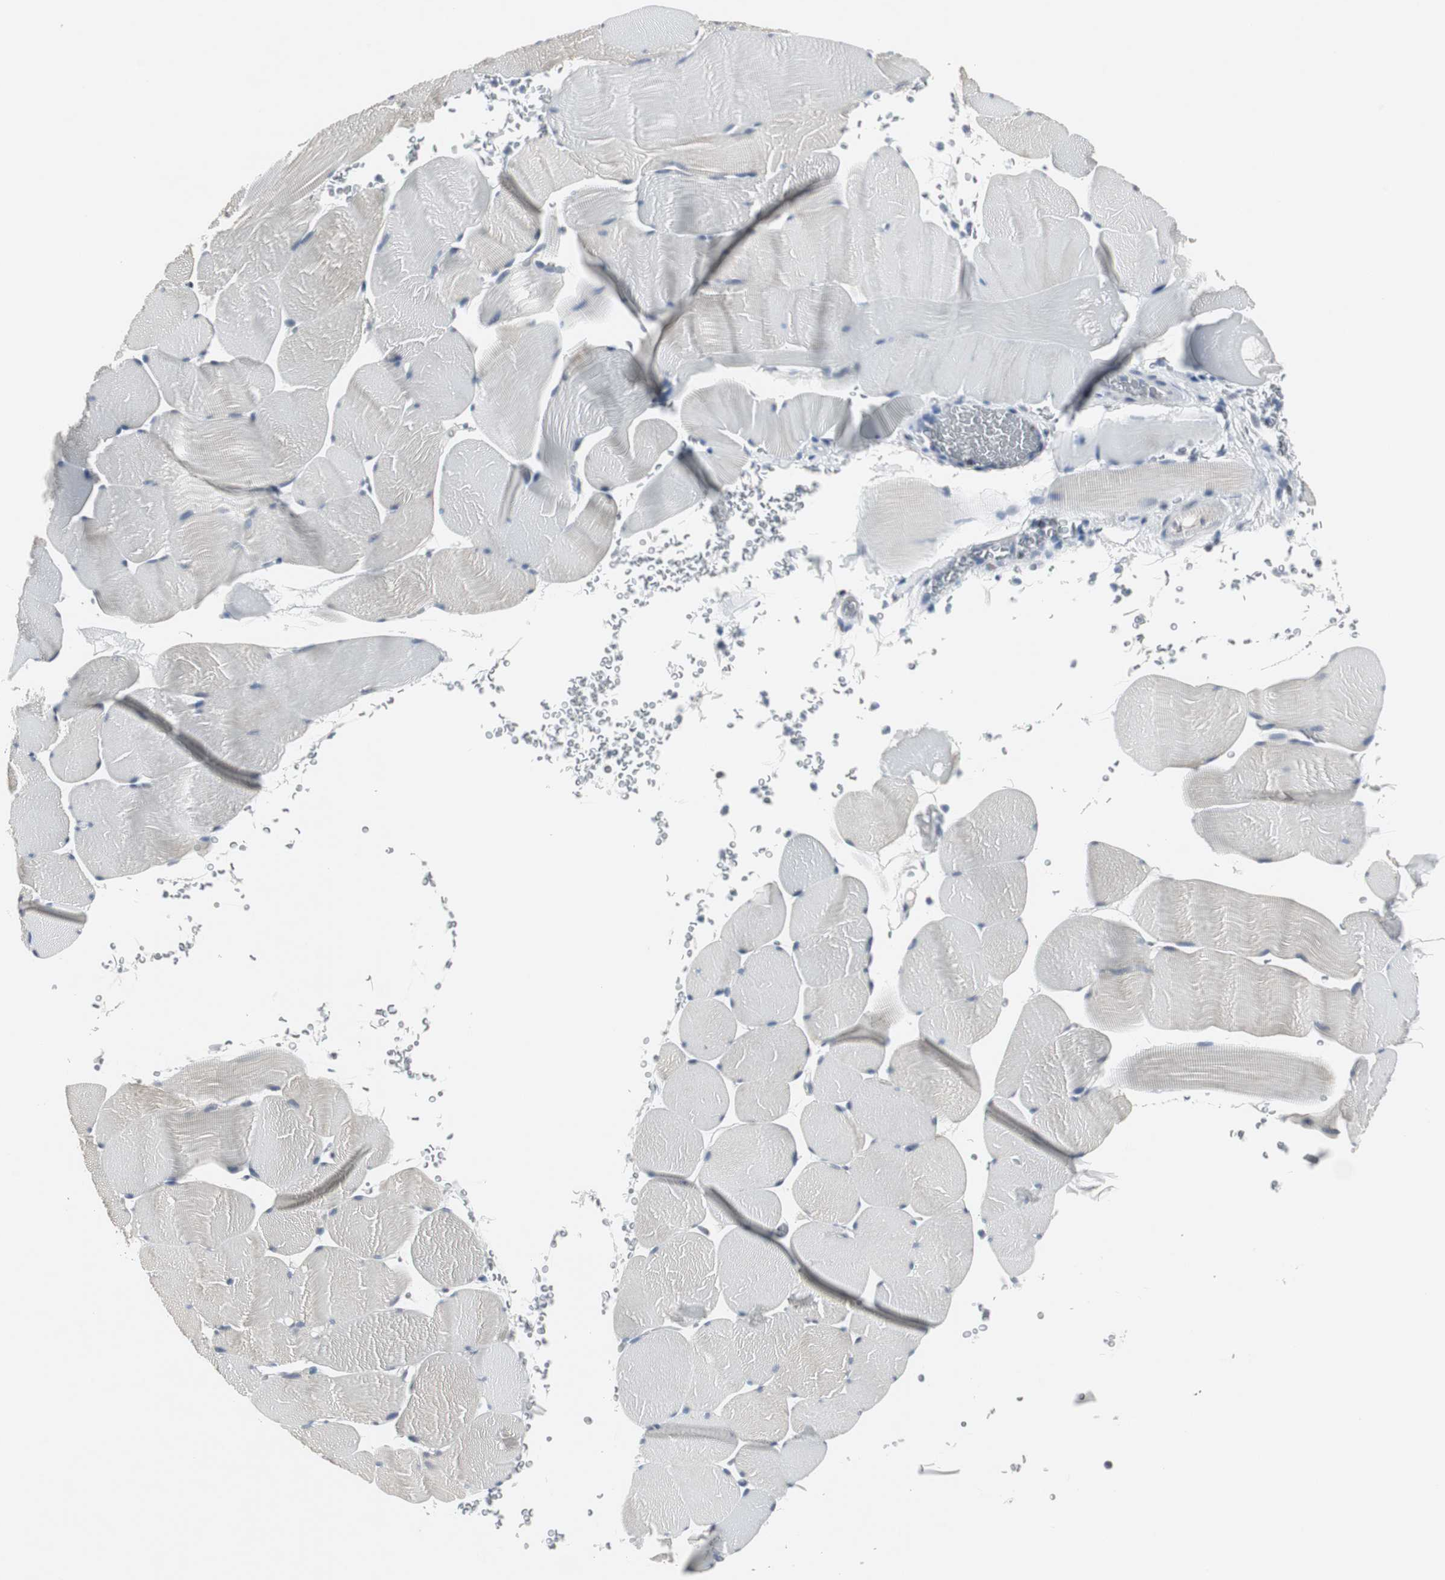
{"staining": {"intensity": "negative", "quantity": "none", "location": "none"}, "tissue": "skeletal muscle", "cell_type": "Myocytes", "image_type": "normal", "snomed": [{"axis": "morphology", "description": "Normal tissue, NOS"}, {"axis": "topography", "description": "Skeletal muscle"}], "caption": "This histopathology image is of unremarkable skeletal muscle stained with IHC to label a protein in brown with the nuclei are counter-stained blue. There is no expression in myocytes.", "gene": "ELK1", "patient": {"sex": "male", "age": 62}}